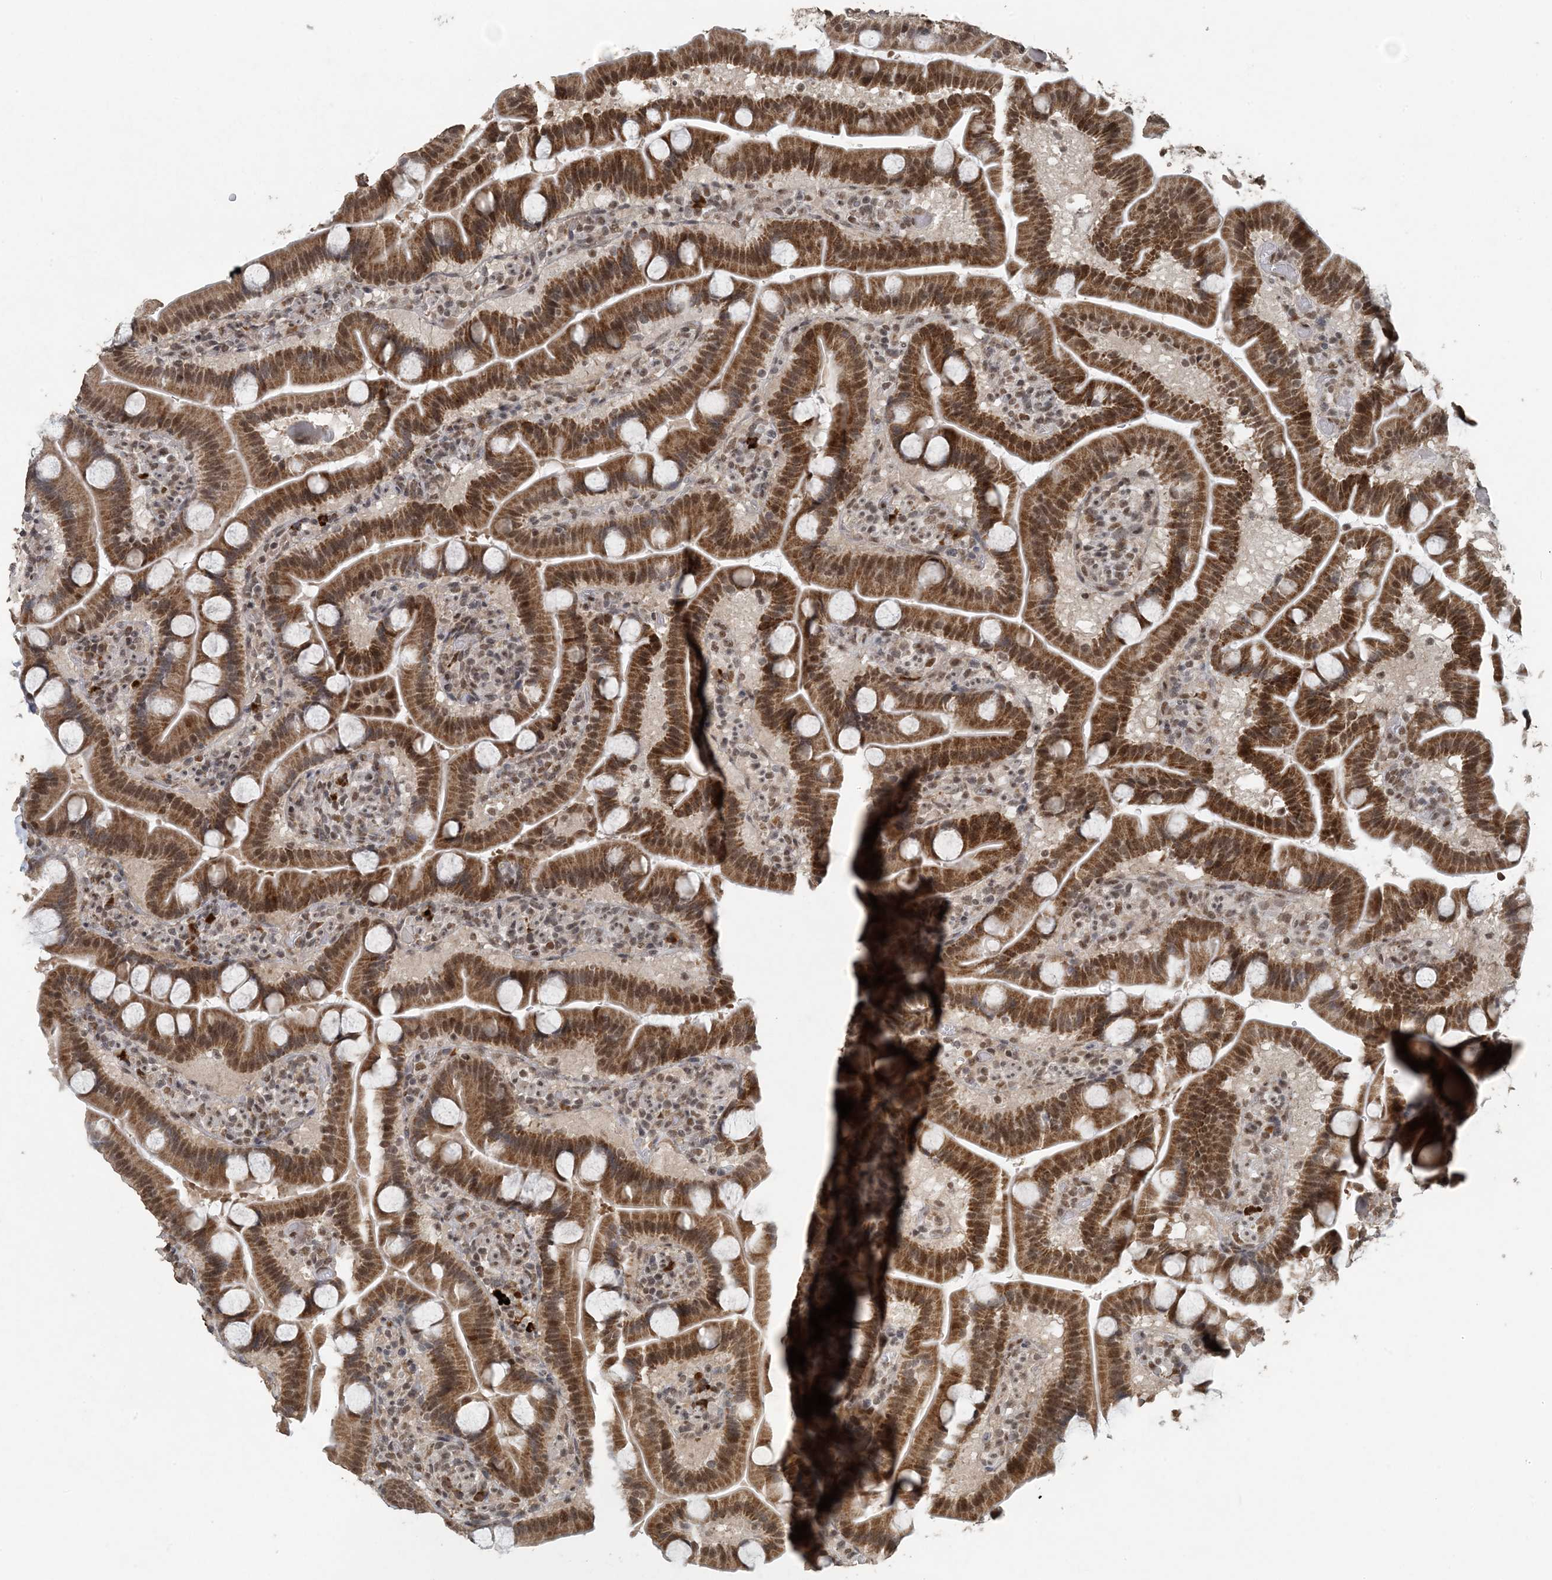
{"staining": {"intensity": "moderate", "quantity": ">75%", "location": "cytoplasmic/membranous,nuclear"}, "tissue": "duodenum", "cell_type": "Glandular cells", "image_type": "normal", "snomed": [{"axis": "morphology", "description": "Normal tissue, NOS"}, {"axis": "topography", "description": "Duodenum"}], "caption": "A micrograph showing moderate cytoplasmic/membranous,nuclear expression in about >75% of glandular cells in unremarkable duodenum, as visualized by brown immunohistochemical staining.", "gene": "MBD2", "patient": {"sex": "male", "age": 55}}